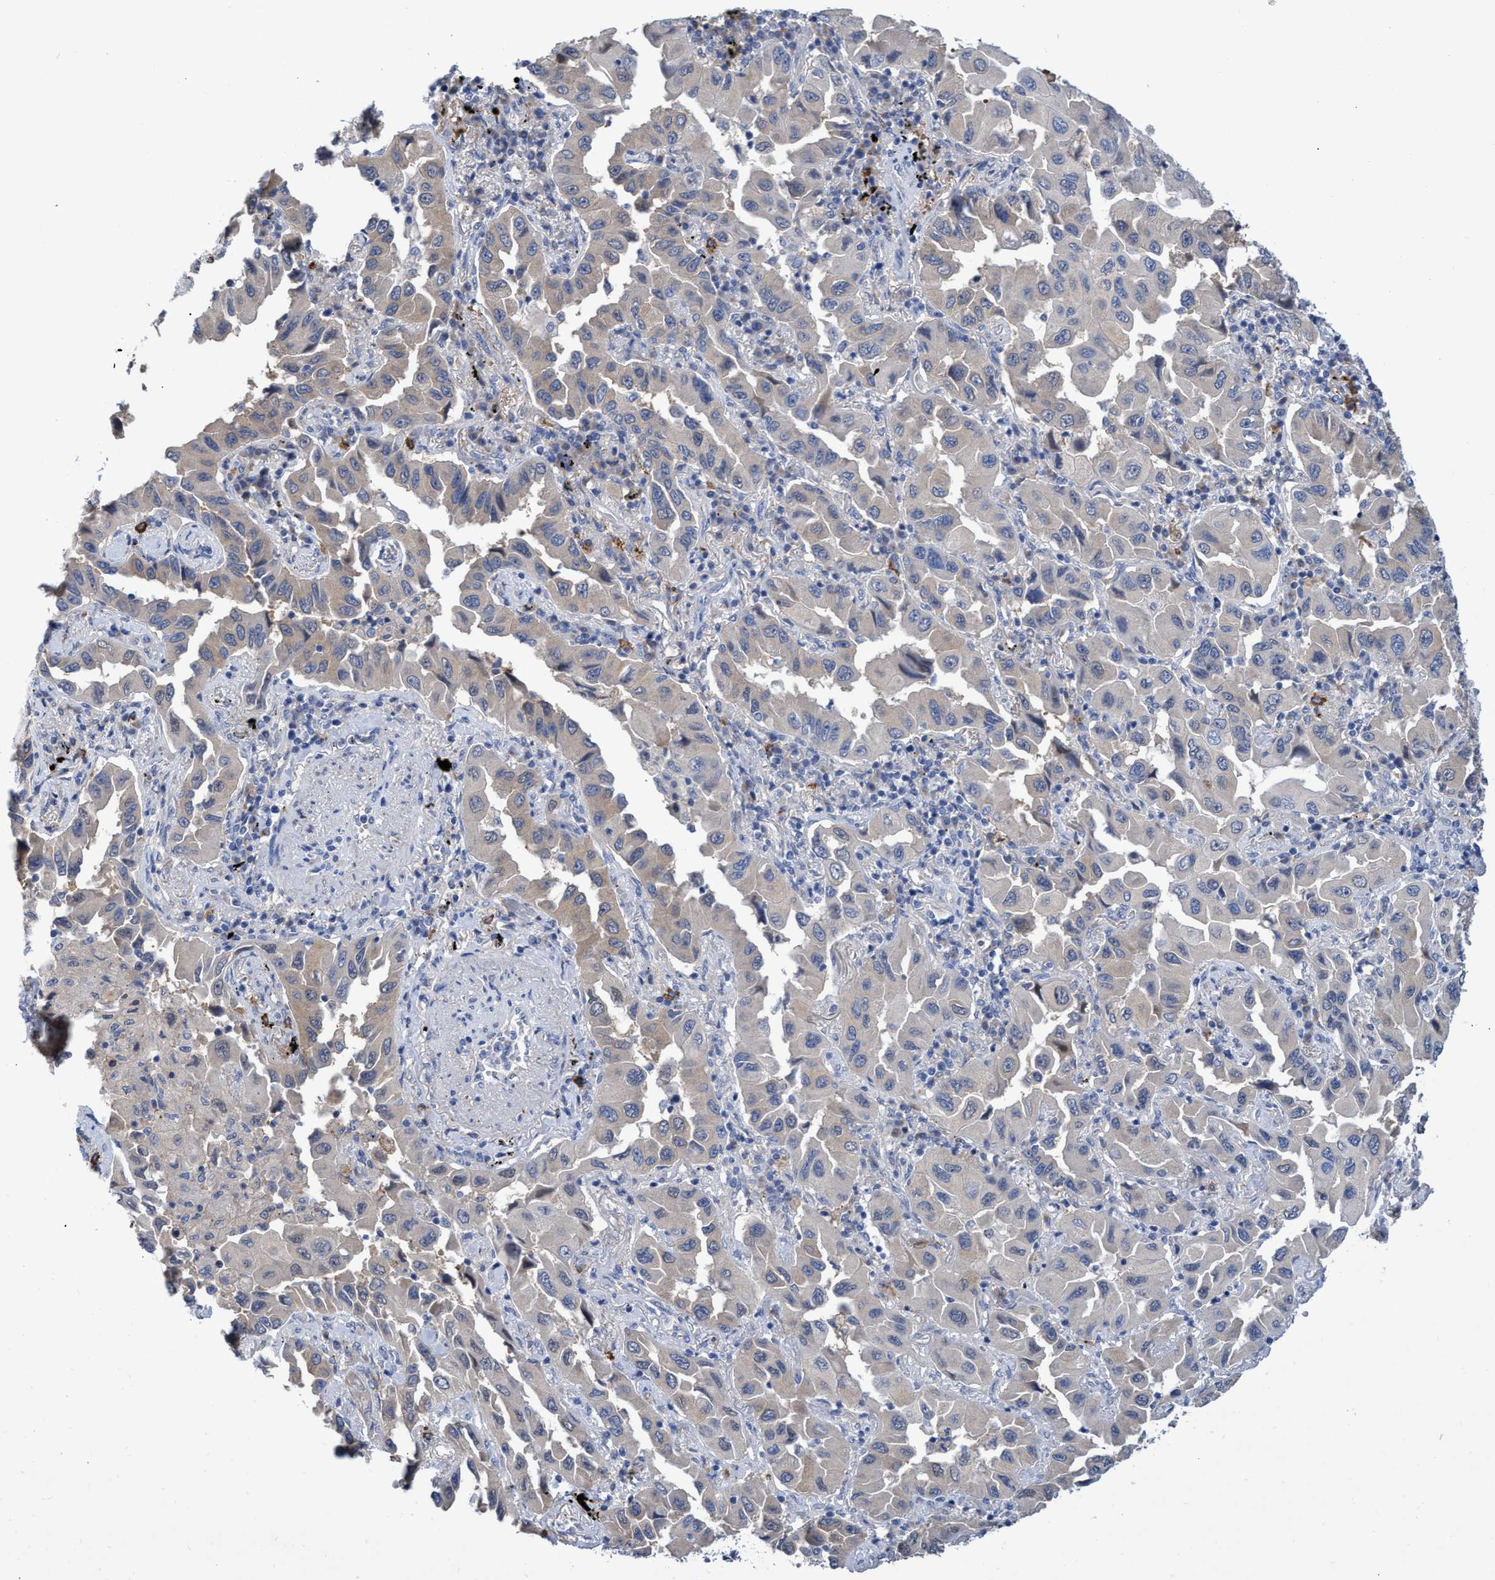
{"staining": {"intensity": "weak", "quantity": "<25%", "location": "cytoplasmic/membranous"}, "tissue": "lung cancer", "cell_type": "Tumor cells", "image_type": "cancer", "snomed": [{"axis": "morphology", "description": "Adenocarcinoma, NOS"}, {"axis": "topography", "description": "Lung"}], "caption": "IHC of lung cancer (adenocarcinoma) reveals no expression in tumor cells. Nuclei are stained in blue.", "gene": "SVEP1", "patient": {"sex": "female", "age": 65}}